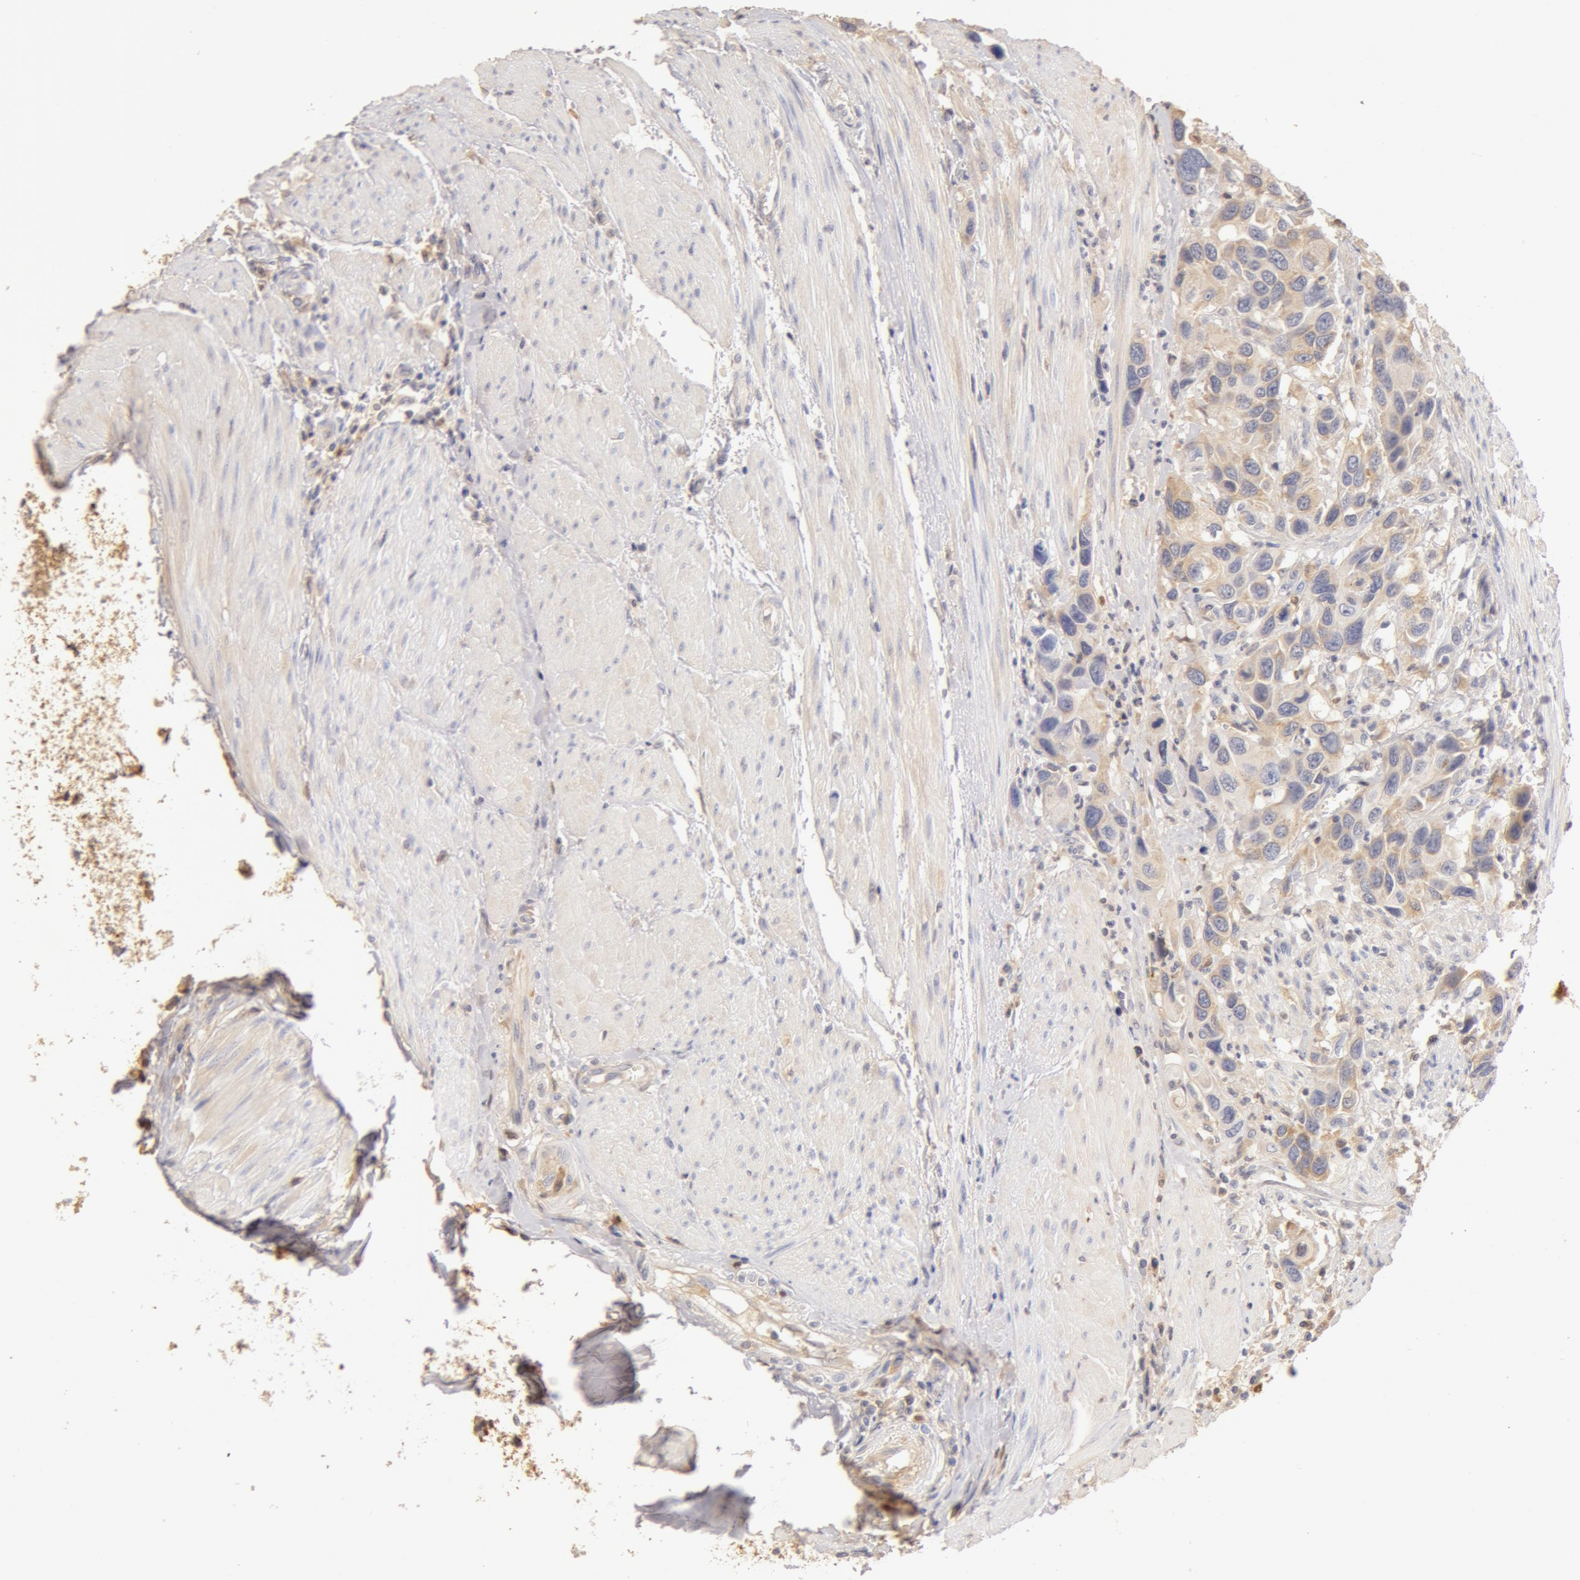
{"staining": {"intensity": "weak", "quantity": ">75%", "location": "cytoplasmic/membranous"}, "tissue": "urothelial cancer", "cell_type": "Tumor cells", "image_type": "cancer", "snomed": [{"axis": "morphology", "description": "Urothelial carcinoma, High grade"}, {"axis": "topography", "description": "Urinary bladder"}], "caption": "Urothelial cancer stained with DAB (3,3'-diaminobenzidine) IHC shows low levels of weak cytoplasmic/membranous expression in approximately >75% of tumor cells.", "gene": "TF", "patient": {"sex": "male", "age": 66}}